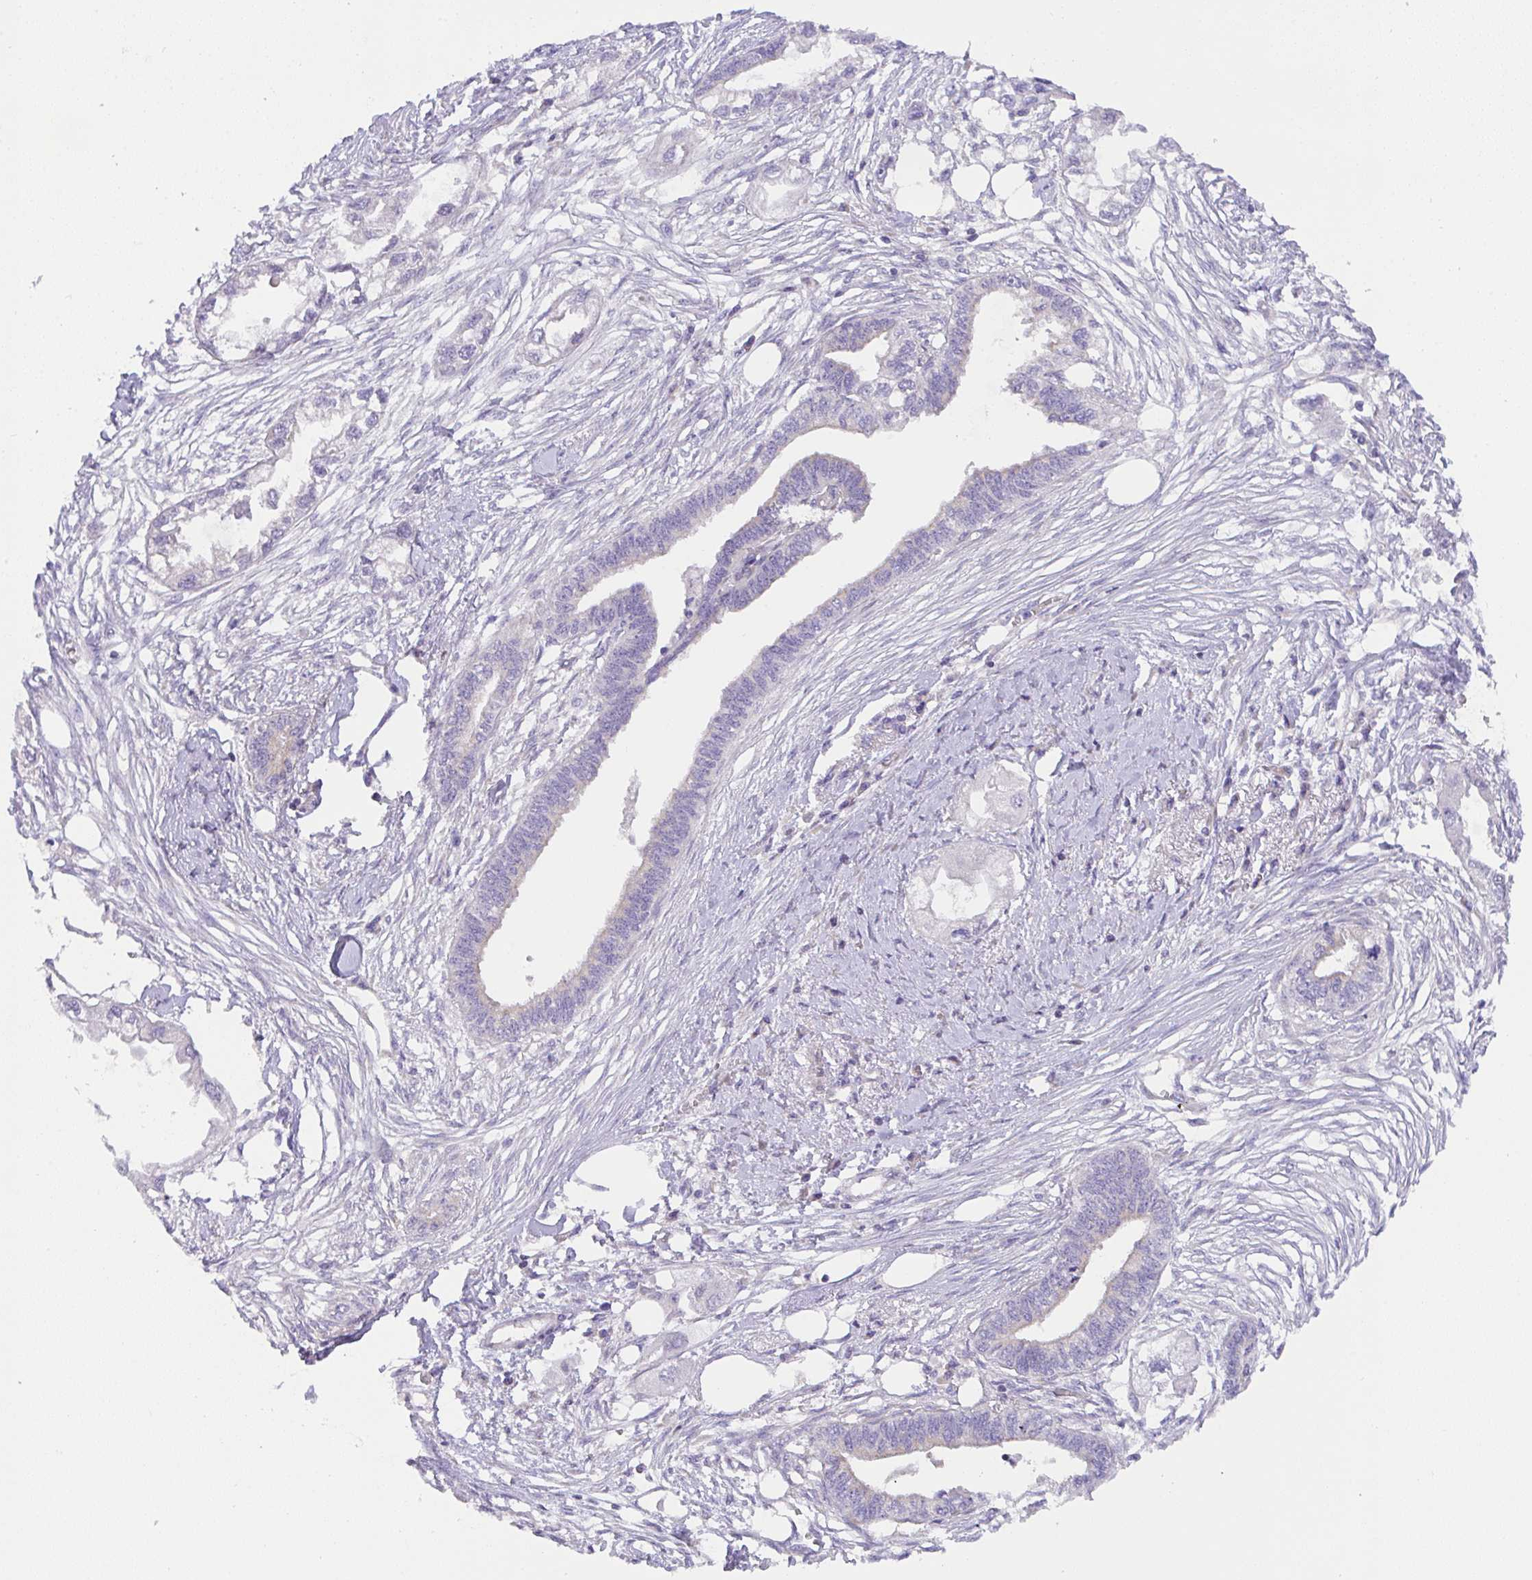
{"staining": {"intensity": "negative", "quantity": "none", "location": "none"}, "tissue": "endometrial cancer", "cell_type": "Tumor cells", "image_type": "cancer", "snomed": [{"axis": "morphology", "description": "Adenocarcinoma, NOS"}, {"axis": "morphology", "description": "Adenocarcinoma, metastatic, NOS"}, {"axis": "topography", "description": "Adipose tissue"}, {"axis": "topography", "description": "Endometrium"}], "caption": "Tumor cells are negative for brown protein staining in metastatic adenocarcinoma (endometrial). (DAB (3,3'-diaminobenzidine) immunohistochemistry with hematoxylin counter stain).", "gene": "MIA3", "patient": {"sex": "female", "age": 67}}